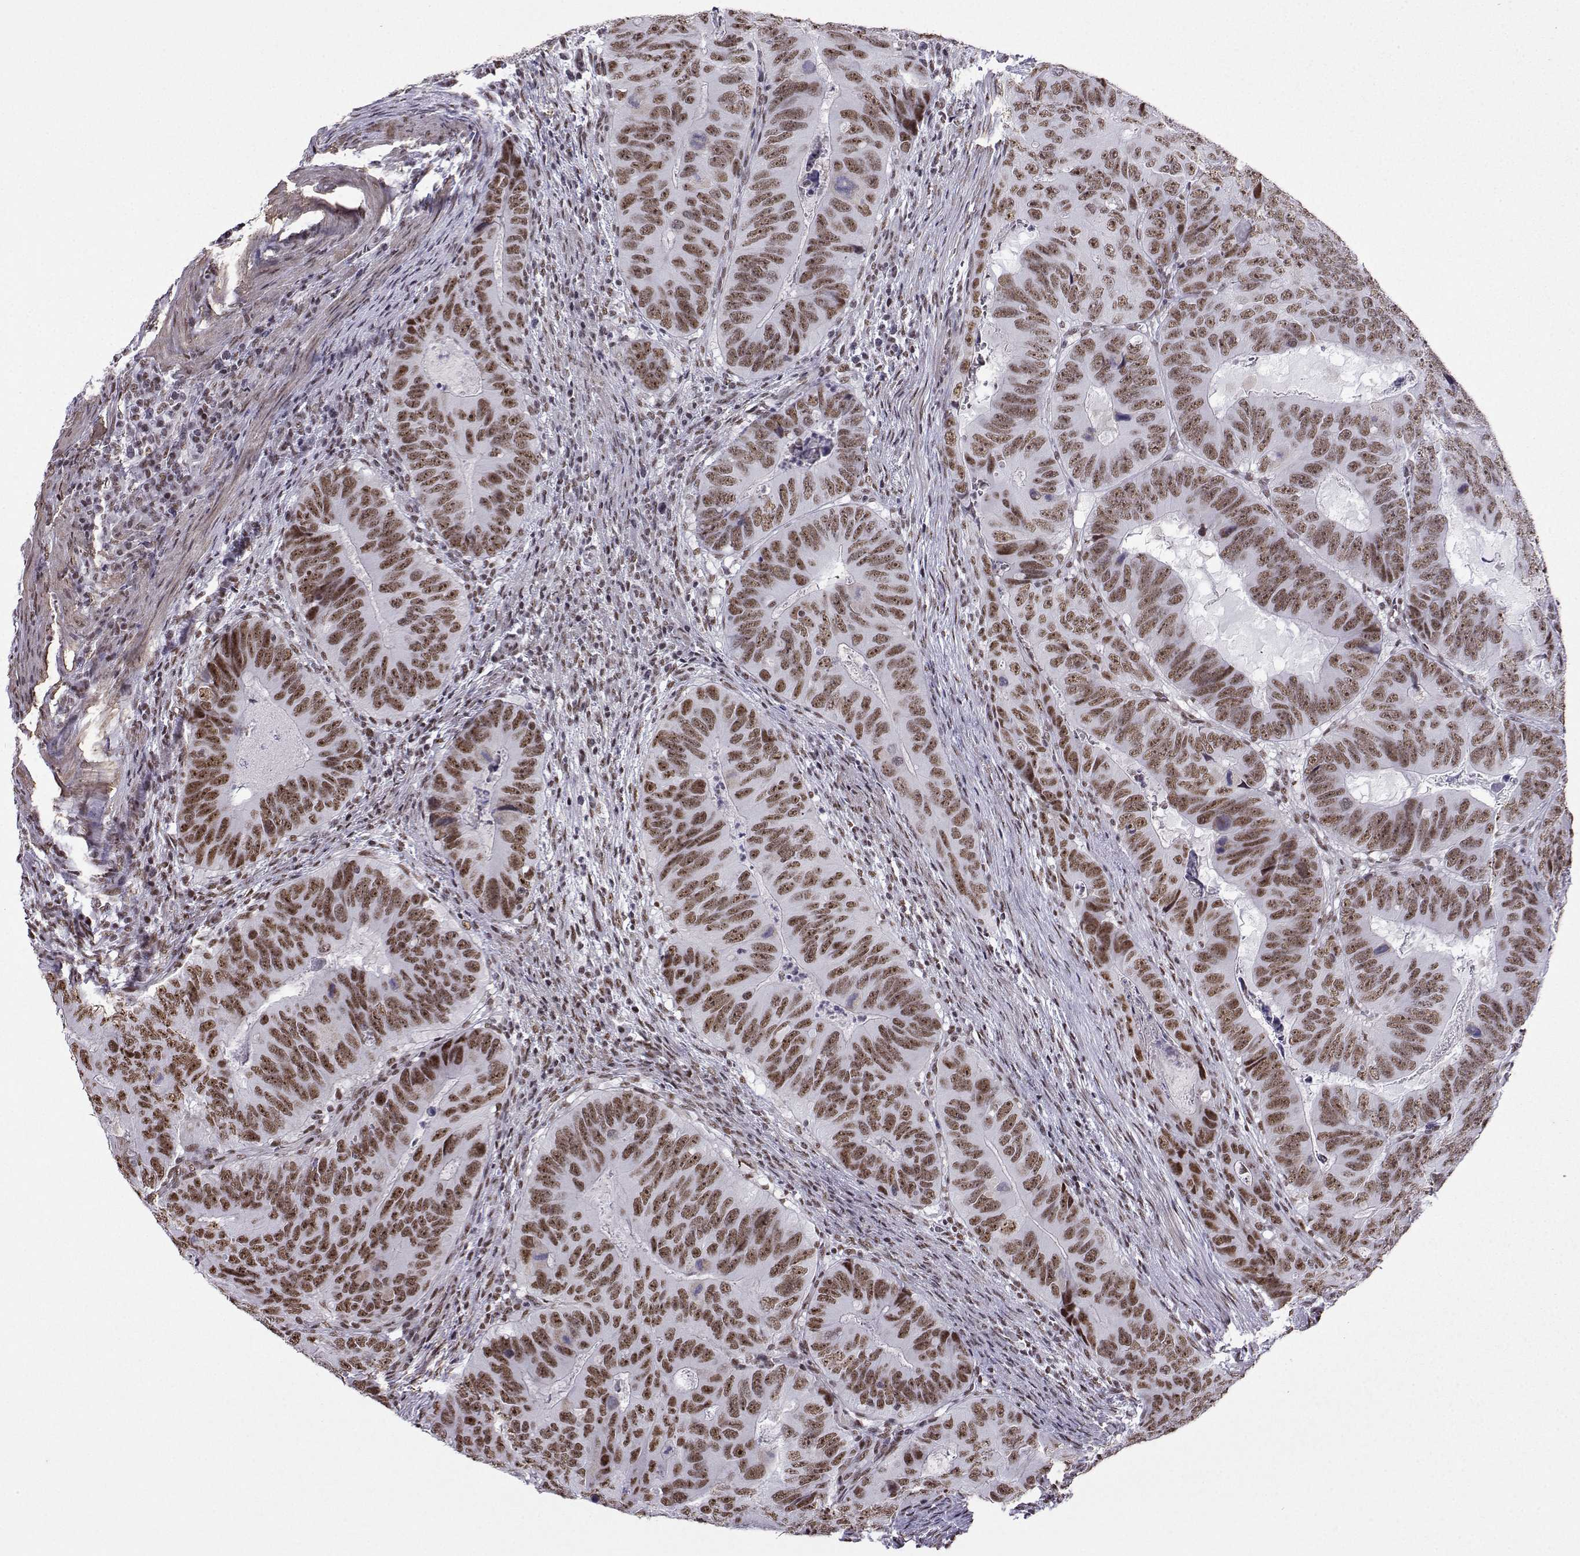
{"staining": {"intensity": "moderate", "quantity": ">75%", "location": "nuclear"}, "tissue": "colorectal cancer", "cell_type": "Tumor cells", "image_type": "cancer", "snomed": [{"axis": "morphology", "description": "Adenocarcinoma, NOS"}, {"axis": "topography", "description": "Colon"}], "caption": "Immunohistochemistry (IHC) (DAB (3,3'-diaminobenzidine)) staining of colorectal cancer demonstrates moderate nuclear protein staining in about >75% of tumor cells. (Brightfield microscopy of DAB IHC at high magnification).", "gene": "CCNK", "patient": {"sex": "male", "age": 79}}